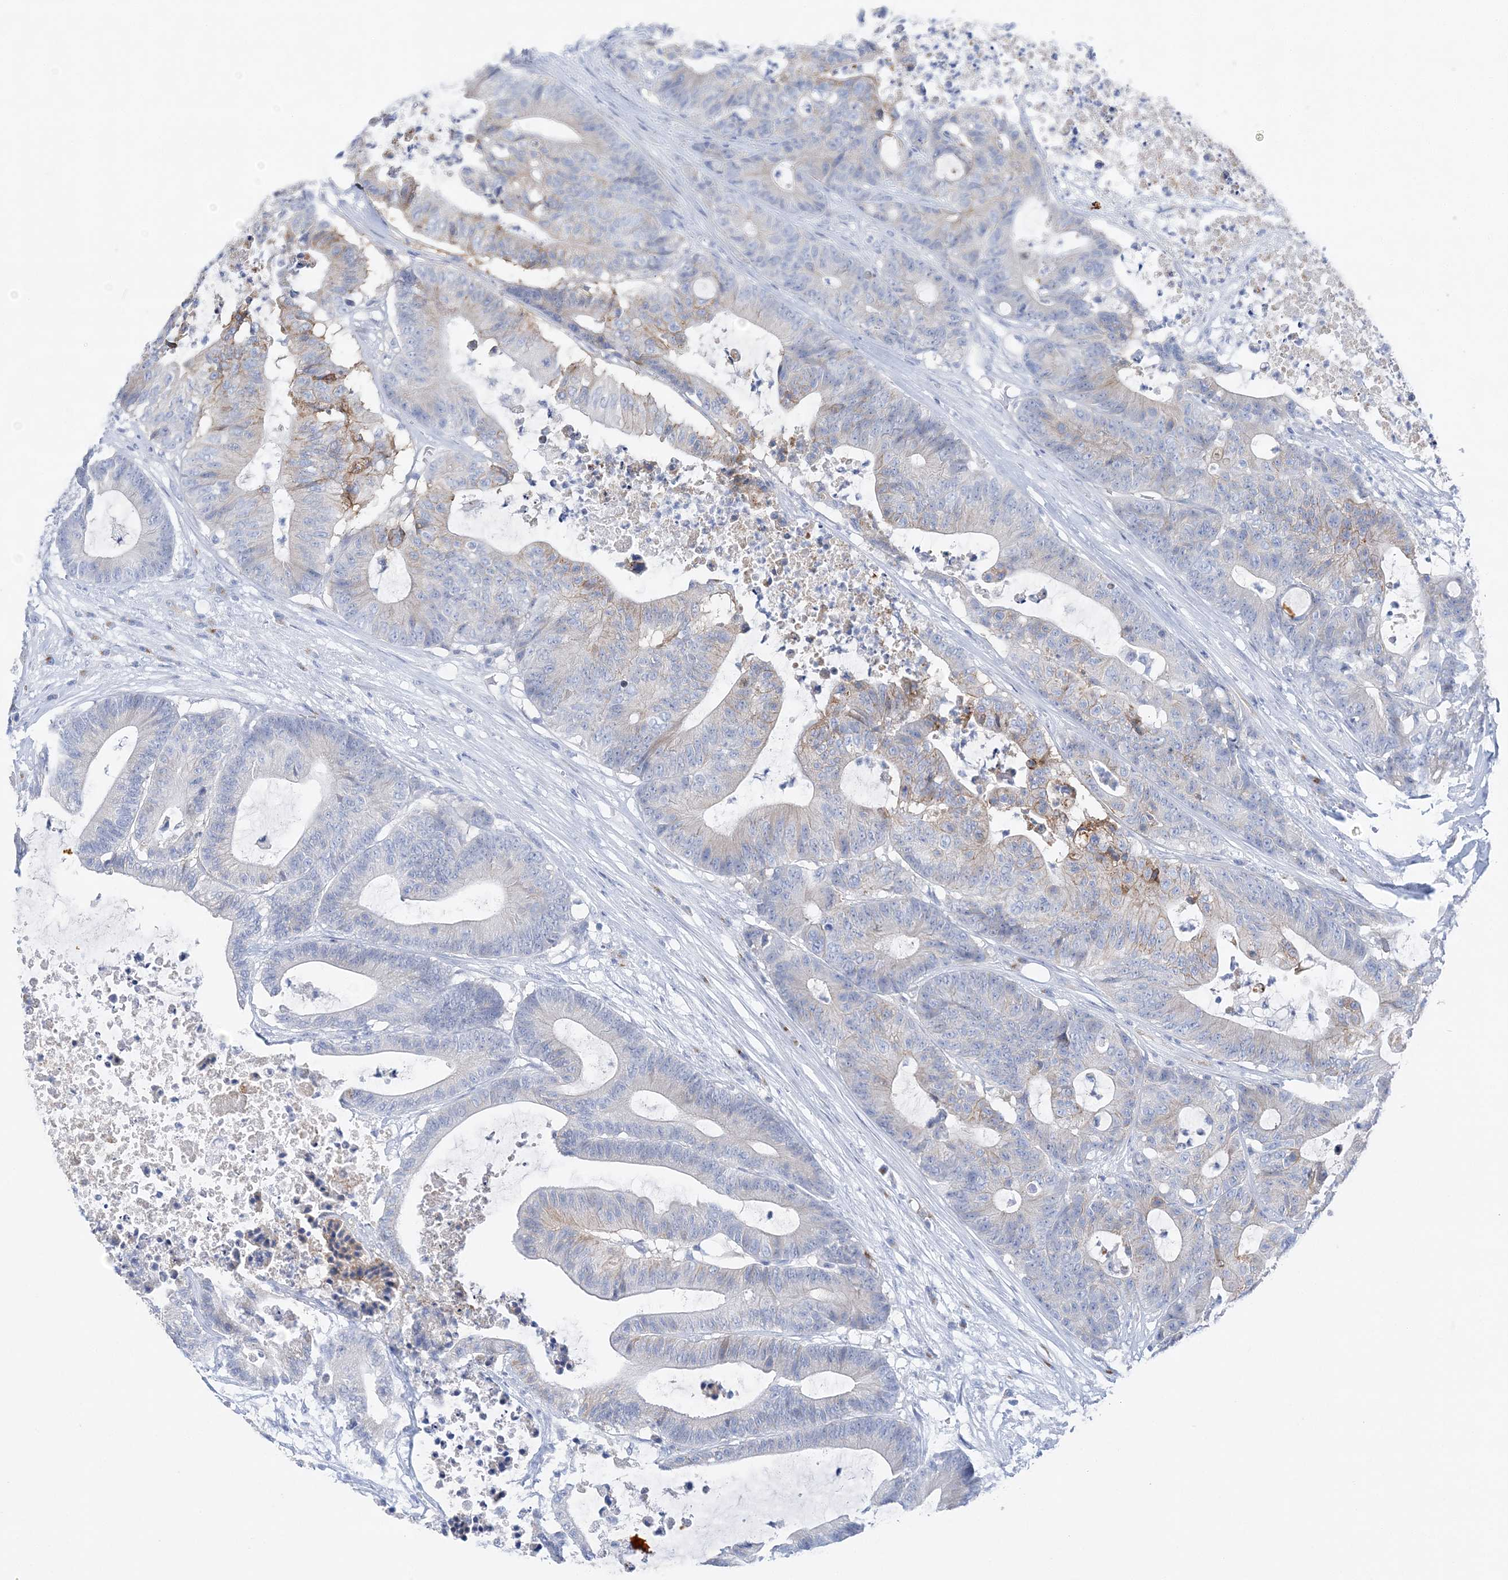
{"staining": {"intensity": "weak", "quantity": "<25%", "location": "cytoplasmic/membranous"}, "tissue": "colorectal cancer", "cell_type": "Tumor cells", "image_type": "cancer", "snomed": [{"axis": "morphology", "description": "Adenocarcinoma, NOS"}, {"axis": "topography", "description": "Colon"}], "caption": "Tumor cells are negative for protein expression in human colorectal cancer.", "gene": "SLC5A6", "patient": {"sex": "female", "age": 84}}